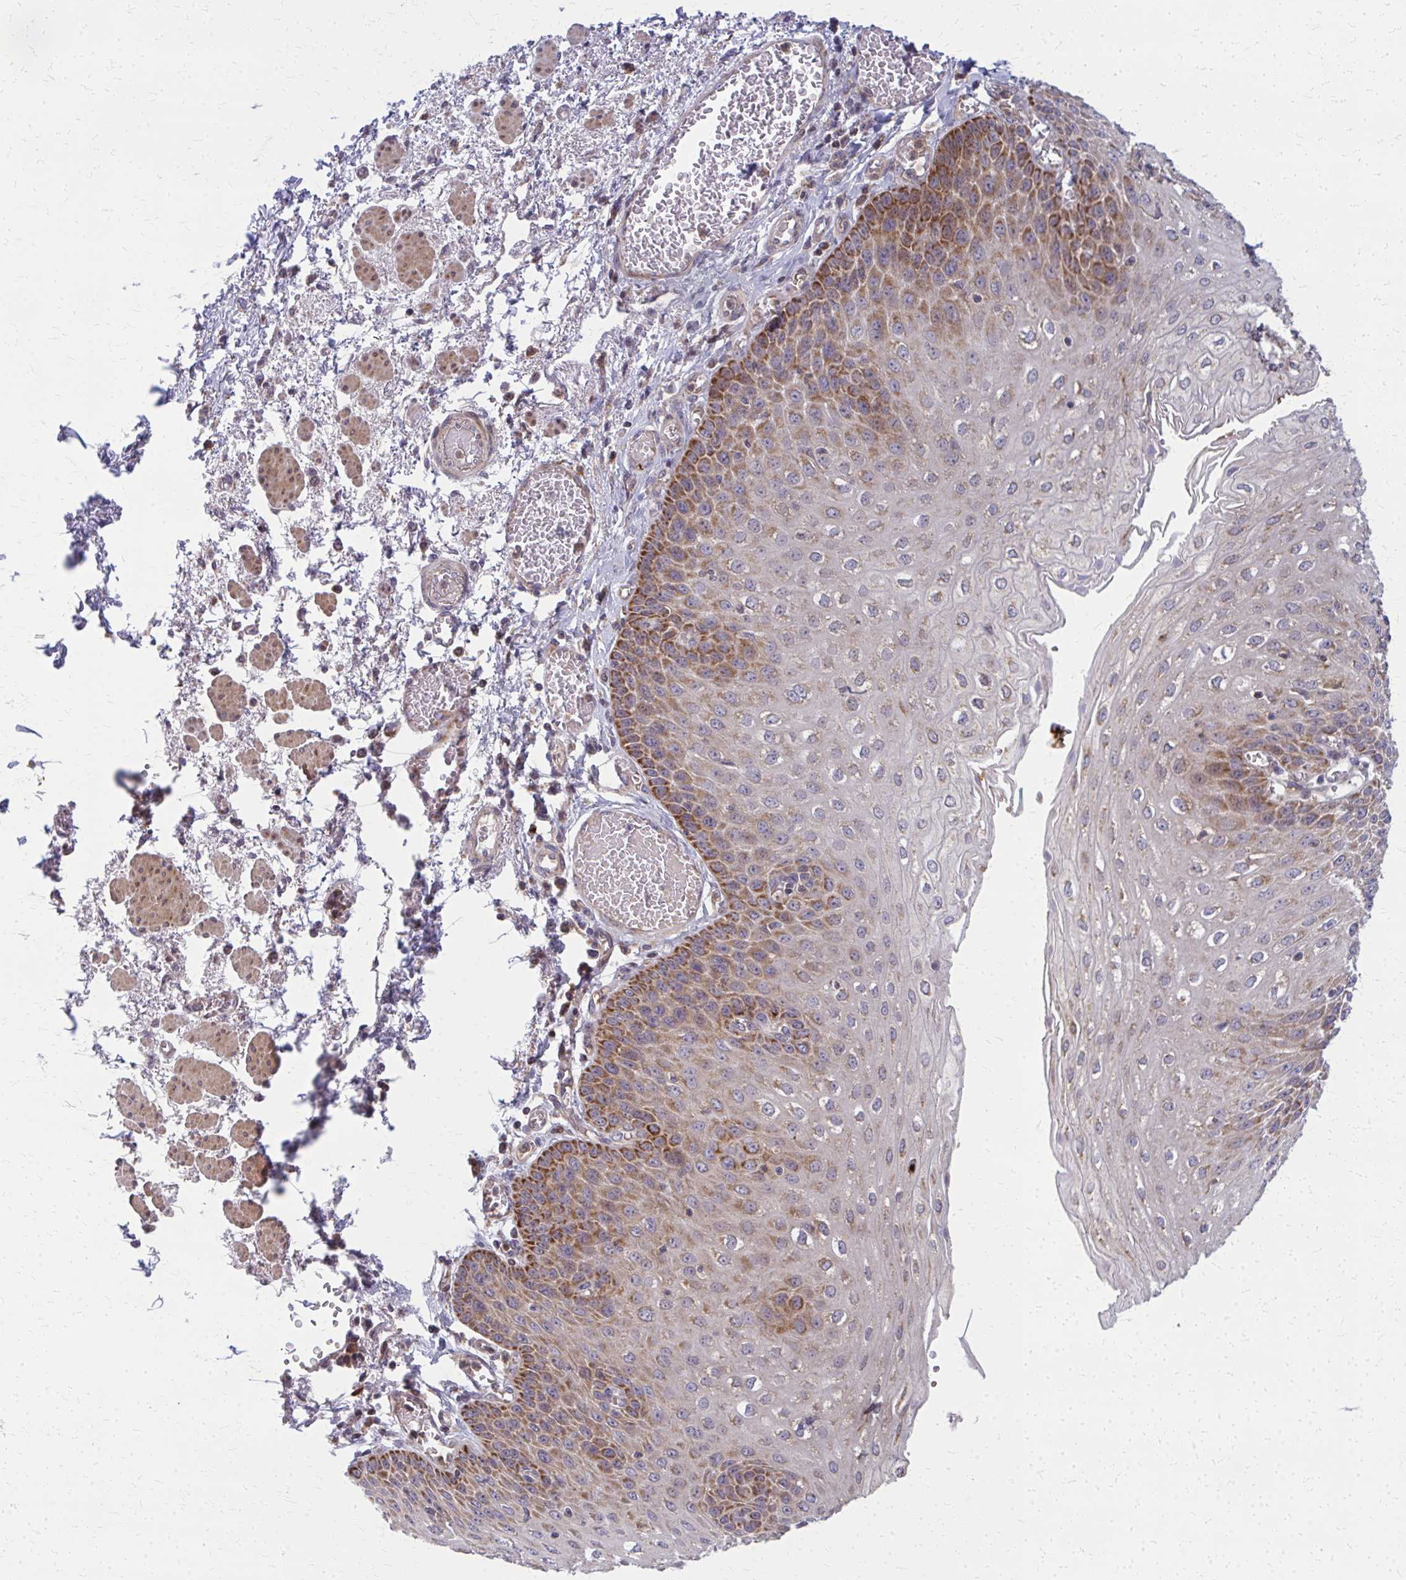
{"staining": {"intensity": "strong", "quantity": "25%-75%", "location": "cytoplasmic/membranous"}, "tissue": "esophagus", "cell_type": "Squamous epithelial cells", "image_type": "normal", "snomed": [{"axis": "morphology", "description": "Normal tissue, NOS"}, {"axis": "morphology", "description": "Adenocarcinoma, NOS"}, {"axis": "topography", "description": "Esophagus"}], "caption": "Immunohistochemistry (DAB (3,3'-diaminobenzidine)) staining of benign esophagus displays strong cytoplasmic/membranous protein staining in approximately 25%-75% of squamous epithelial cells.", "gene": "MCCC1", "patient": {"sex": "male", "age": 81}}